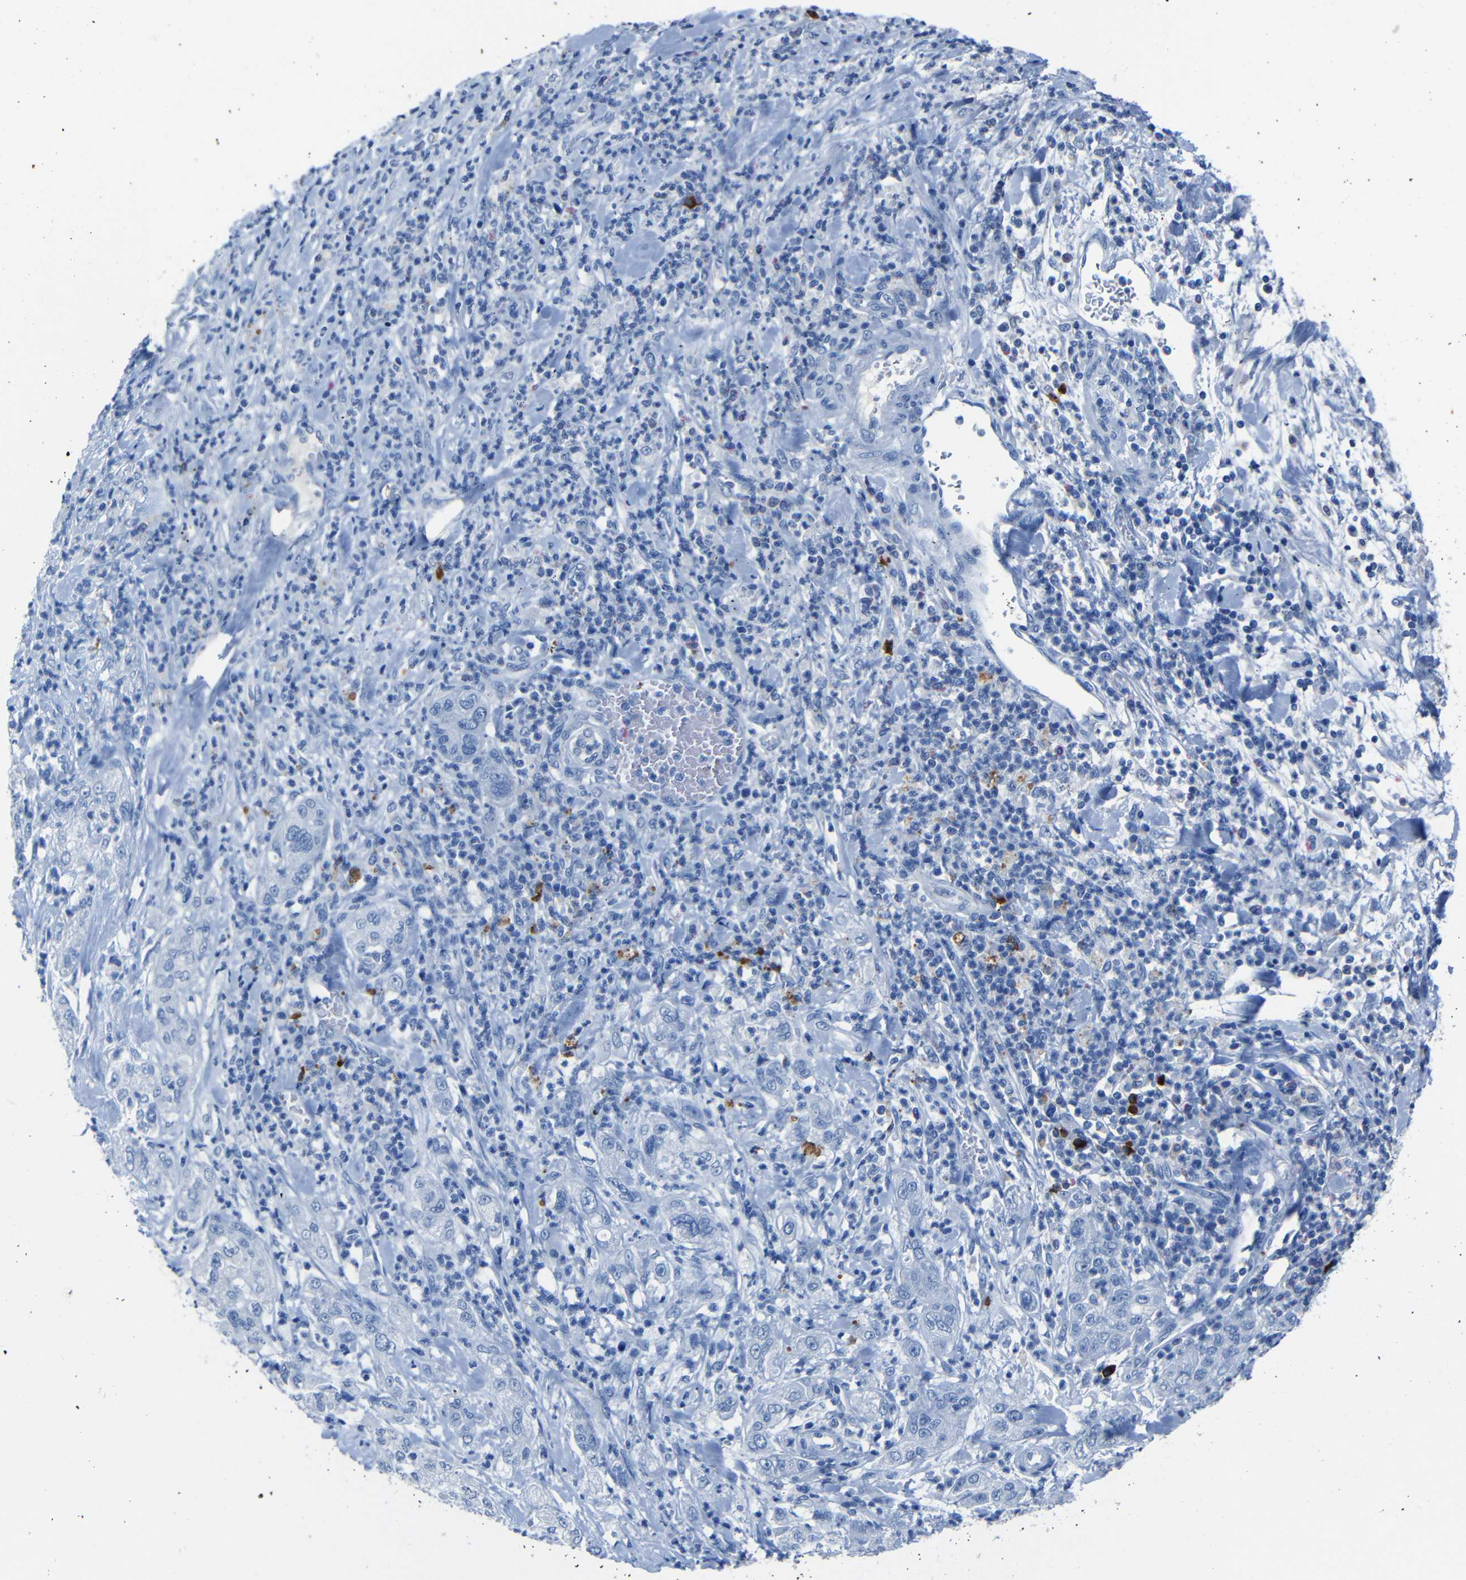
{"staining": {"intensity": "negative", "quantity": "none", "location": "none"}, "tissue": "pancreatic cancer", "cell_type": "Tumor cells", "image_type": "cancer", "snomed": [{"axis": "morphology", "description": "Adenocarcinoma, NOS"}, {"axis": "topography", "description": "Pancreas"}], "caption": "A histopathology image of human pancreatic cancer is negative for staining in tumor cells.", "gene": "CLDN11", "patient": {"sex": "female", "age": 78}}